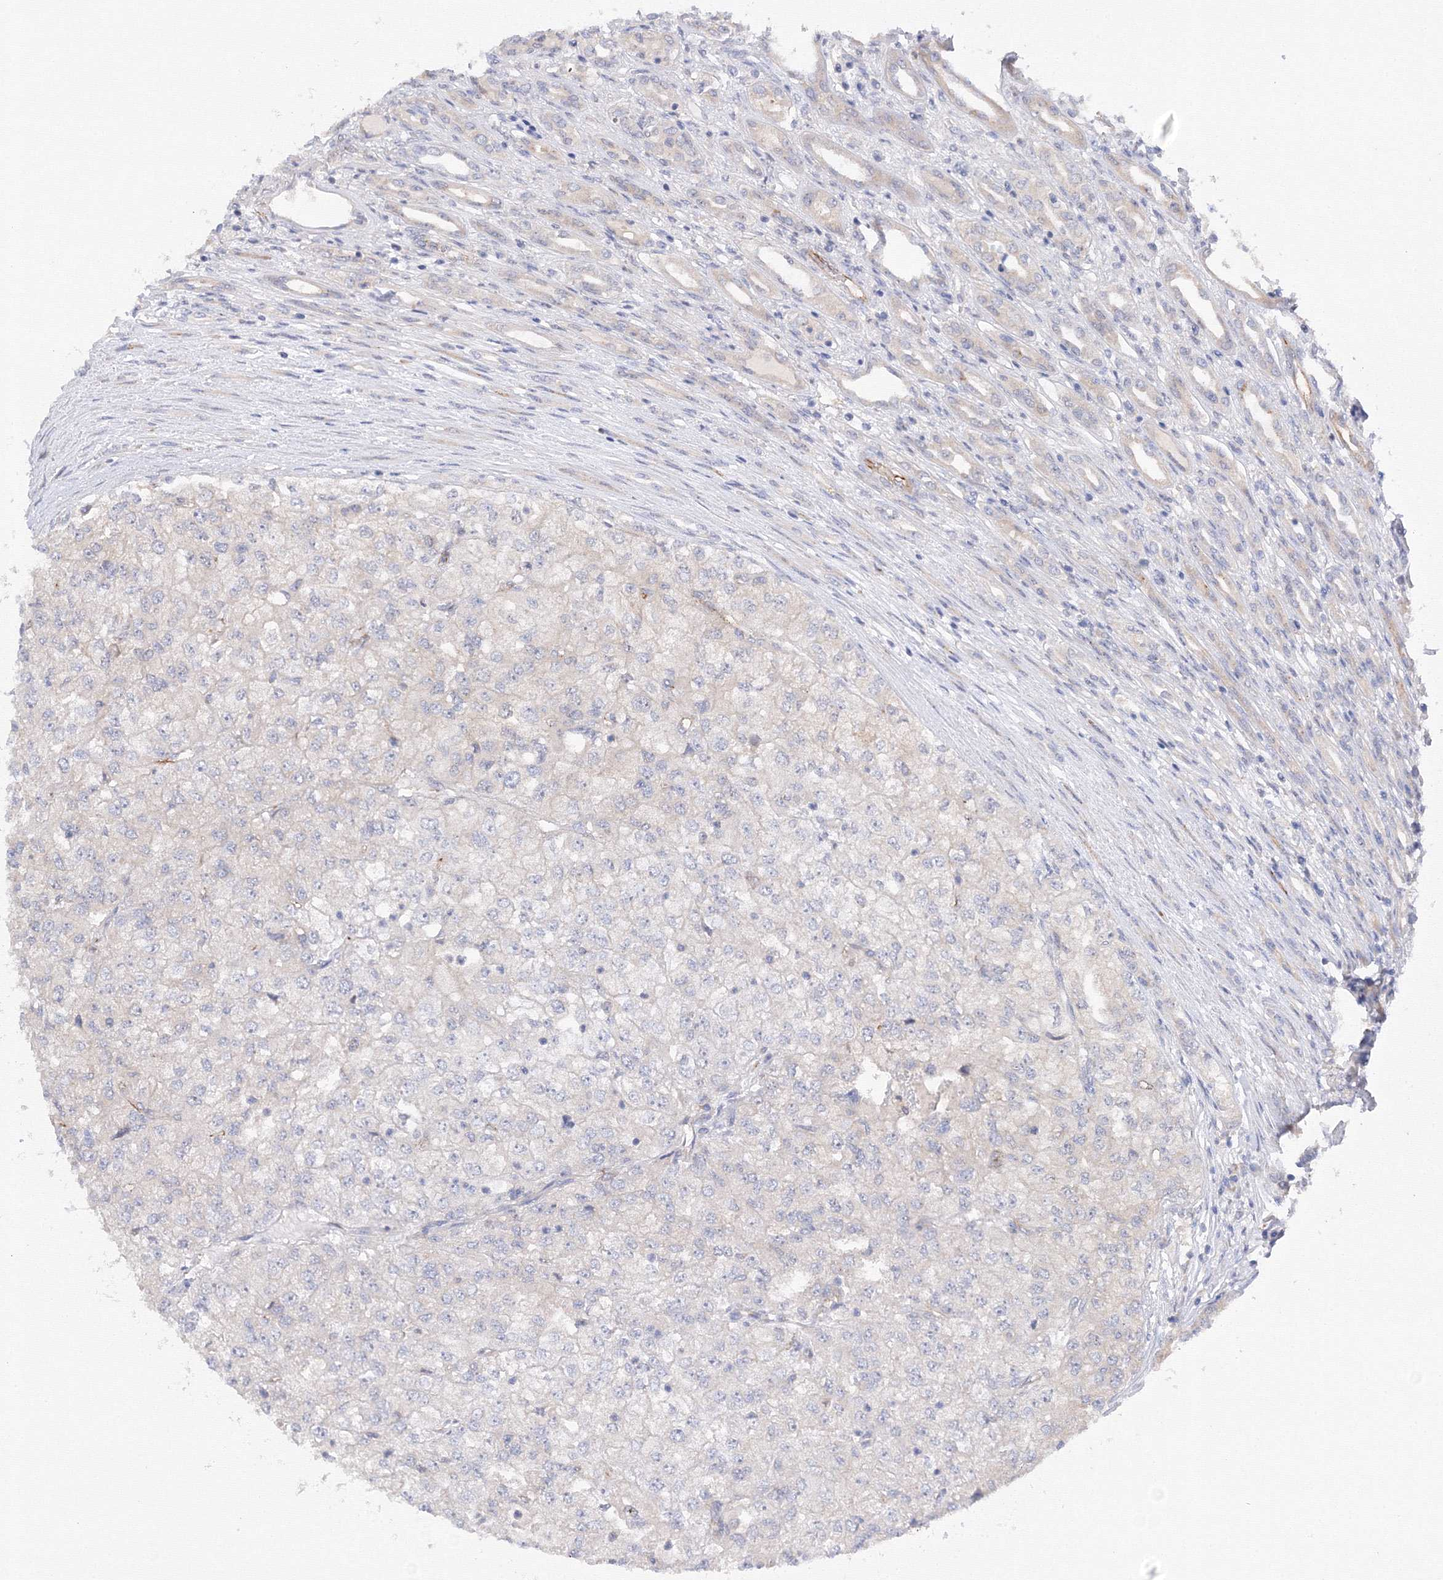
{"staining": {"intensity": "negative", "quantity": "none", "location": "none"}, "tissue": "renal cancer", "cell_type": "Tumor cells", "image_type": "cancer", "snomed": [{"axis": "morphology", "description": "Adenocarcinoma, NOS"}, {"axis": "topography", "description": "Kidney"}], "caption": "This is an immunohistochemistry (IHC) image of human renal cancer (adenocarcinoma). There is no staining in tumor cells.", "gene": "DIS3L2", "patient": {"sex": "female", "age": 54}}